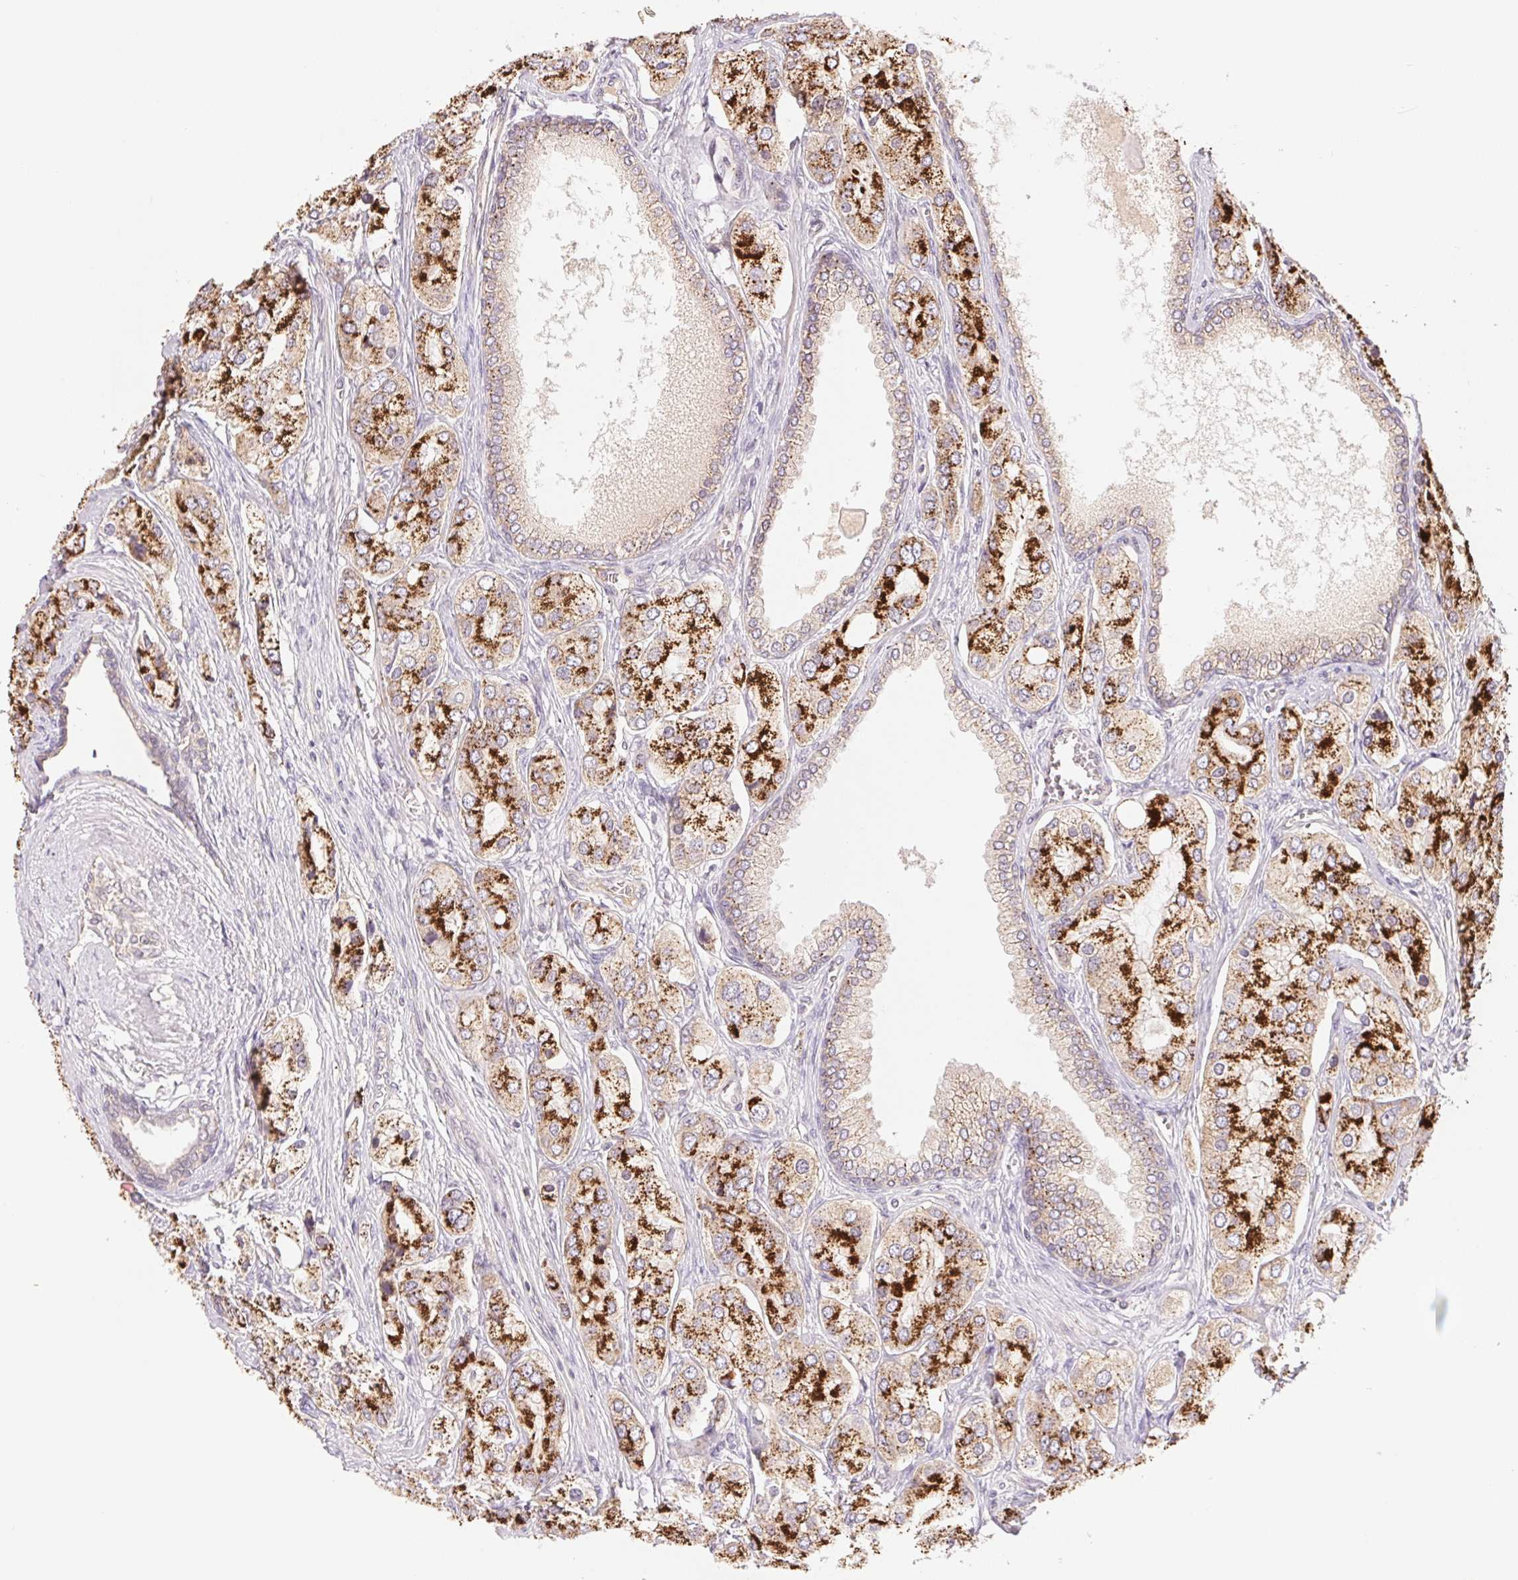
{"staining": {"intensity": "strong", "quantity": ">75%", "location": "cytoplasmic/membranous"}, "tissue": "prostate cancer", "cell_type": "Tumor cells", "image_type": "cancer", "snomed": [{"axis": "morphology", "description": "Adenocarcinoma, Low grade"}, {"axis": "topography", "description": "Prostate"}], "caption": "Immunohistochemical staining of prostate cancer exhibits high levels of strong cytoplasmic/membranous expression in approximately >75% of tumor cells. The staining was performed using DAB, with brown indicating positive protein expression. Nuclei are stained blue with hematoxylin.", "gene": "BNIP5", "patient": {"sex": "male", "age": 69}}